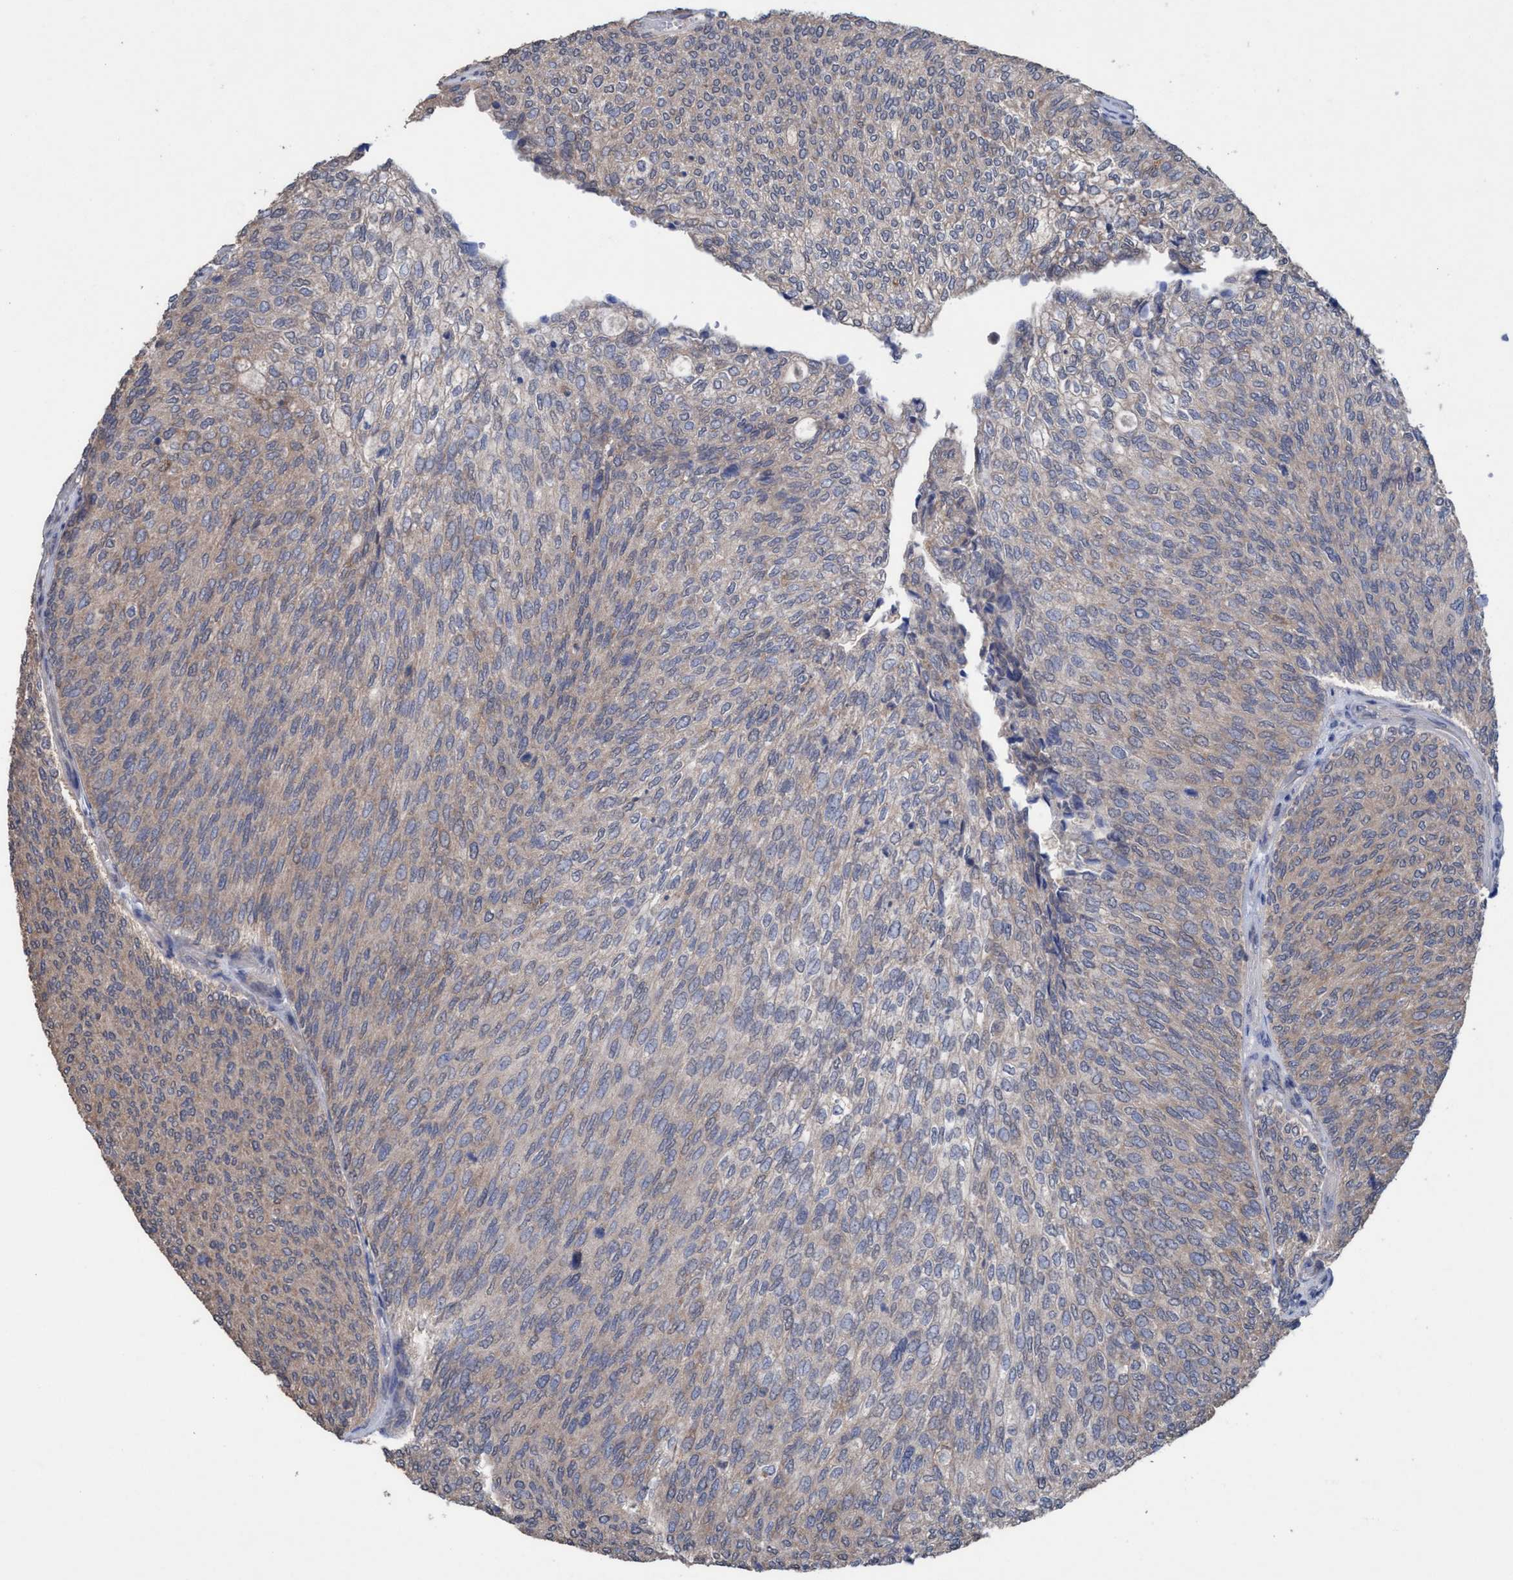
{"staining": {"intensity": "weak", "quantity": "<25%", "location": "cytoplasmic/membranous"}, "tissue": "urothelial cancer", "cell_type": "Tumor cells", "image_type": "cancer", "snomed": [{"axis": "morphology", "description": "Urothelial carcinoma, Low grade"}, {"axis": "topography", "description": "Urinary bladder"}], "caption": "Urothelial cancer stained for a protein using immunohistochemistry exhibits no positivity tumor cells.", "gene": "GLOD4", "patient": {"sex": "female", "age": 79}}